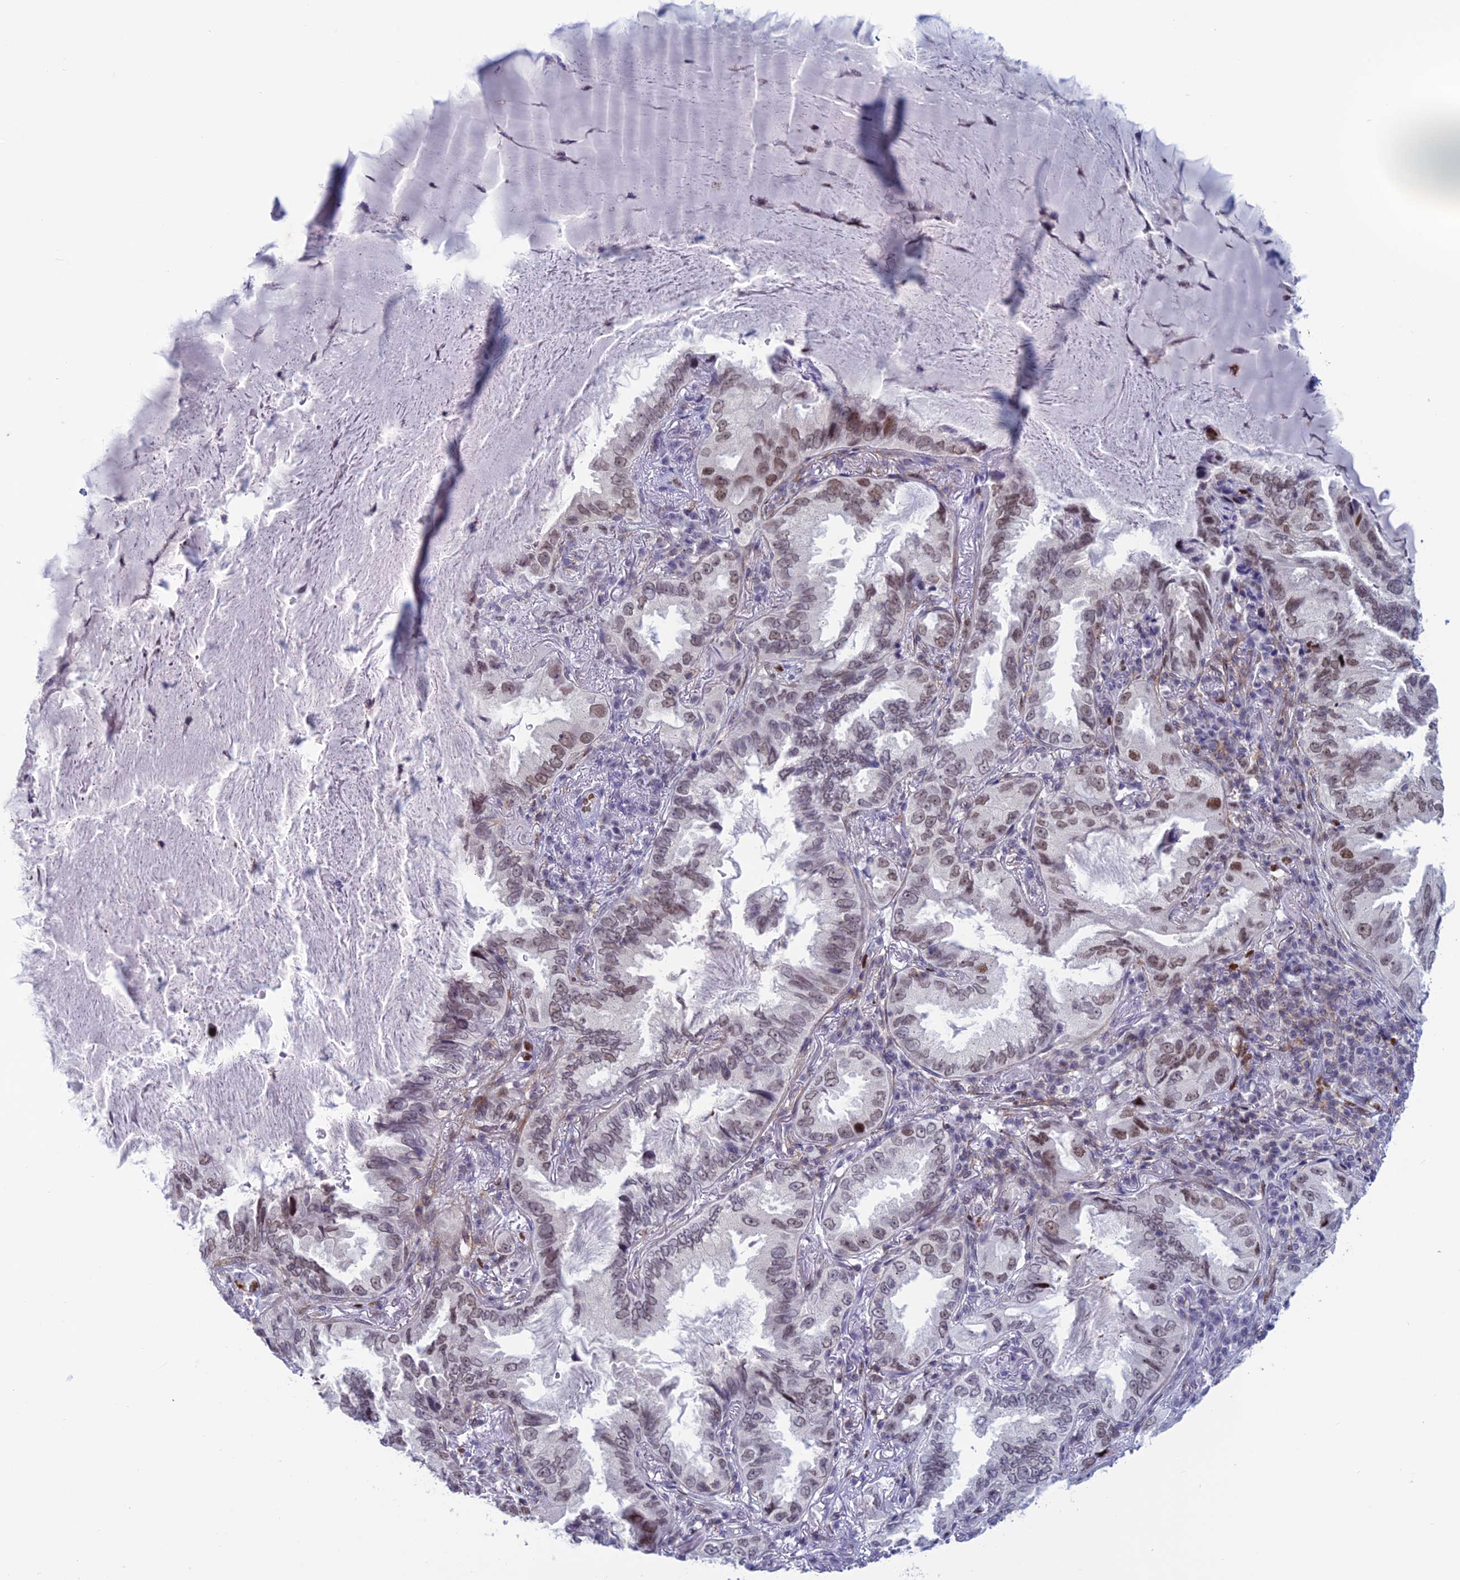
{"staining": {"intensity": "moderate", "quantity": "<25%", "location": "nuclear"}, "tissue": "lung cancer", "cell_type": "Tumor cells", "image_type": "cancer", "snomed": [{"axis": "morphology", "description": "Adenocarcinoma, NOS"}, {"axis": "topography", "description": "Lung"}], "caption": "Protein analysis of lung adenocarcinoma tissue demonstrates moderate nuclear expression in approximately <25% of tumor cells.", "gene": "NOL4L", "patient": {"sex": "female", "age": 69}}